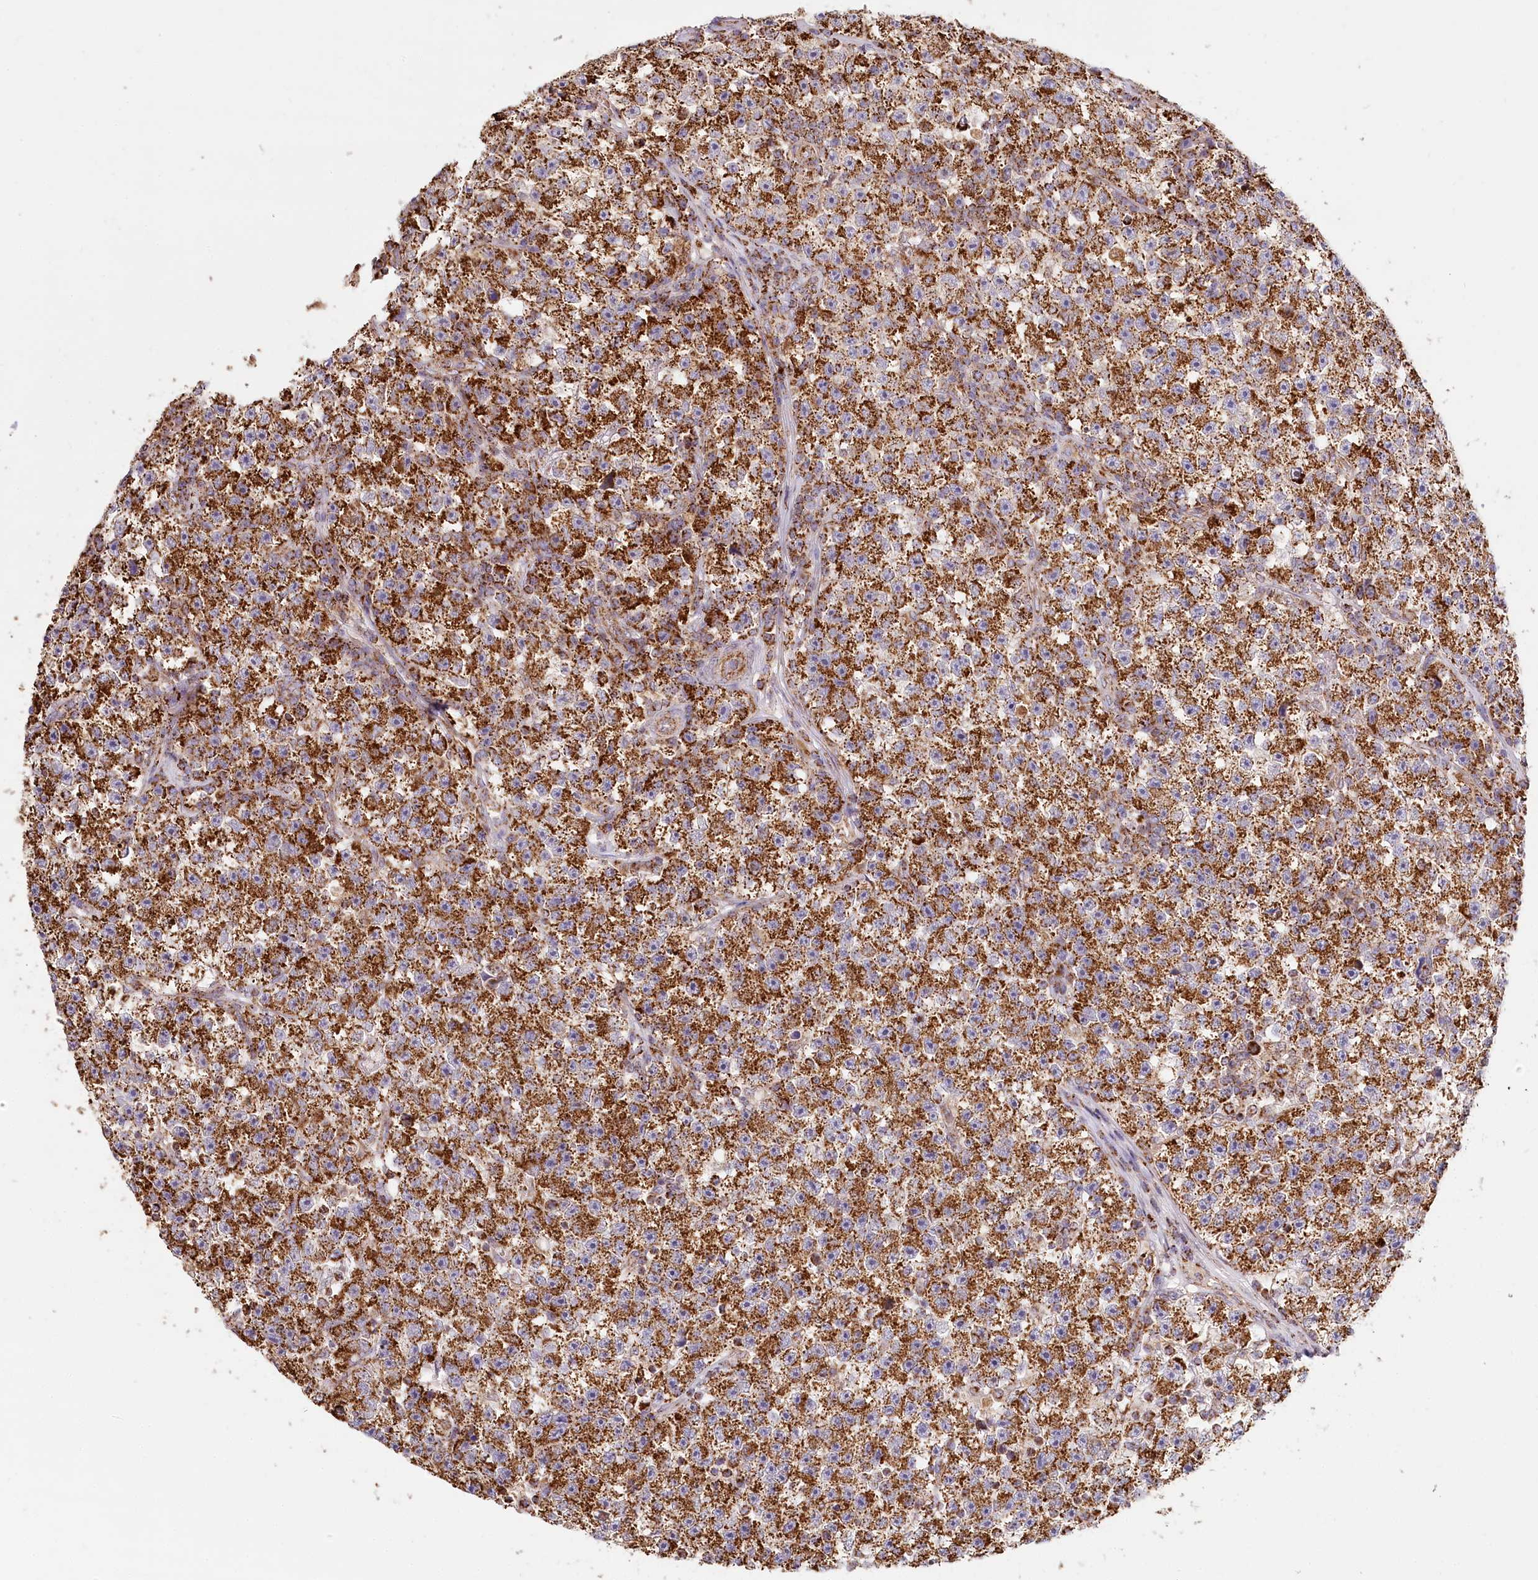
{"staining": {"intensity": "strong", "quantity": ">75%", "location": "cytoplasmic/membranous"}, "tissue": "testis cancer", "cell_type": "Tumor cells", "image_type": "cancer", "snomed": [{"axis": "morphology", "description": "Seminoma, NOS"}, {"axis": "topography", "description": "Testis"}], "caption": "Immunohistochemistry (IHC) image of neoplastic tissue: testis cancer stained using immunohistochemistry reveals high levels of strong protein expression localized specifically in the cytoplasmic/membranous of tumor cells, appearing as a cytoplasmic/membranous brown color.", "gene": "UMPS", "patient": {"sex": "male", "age": 22}}